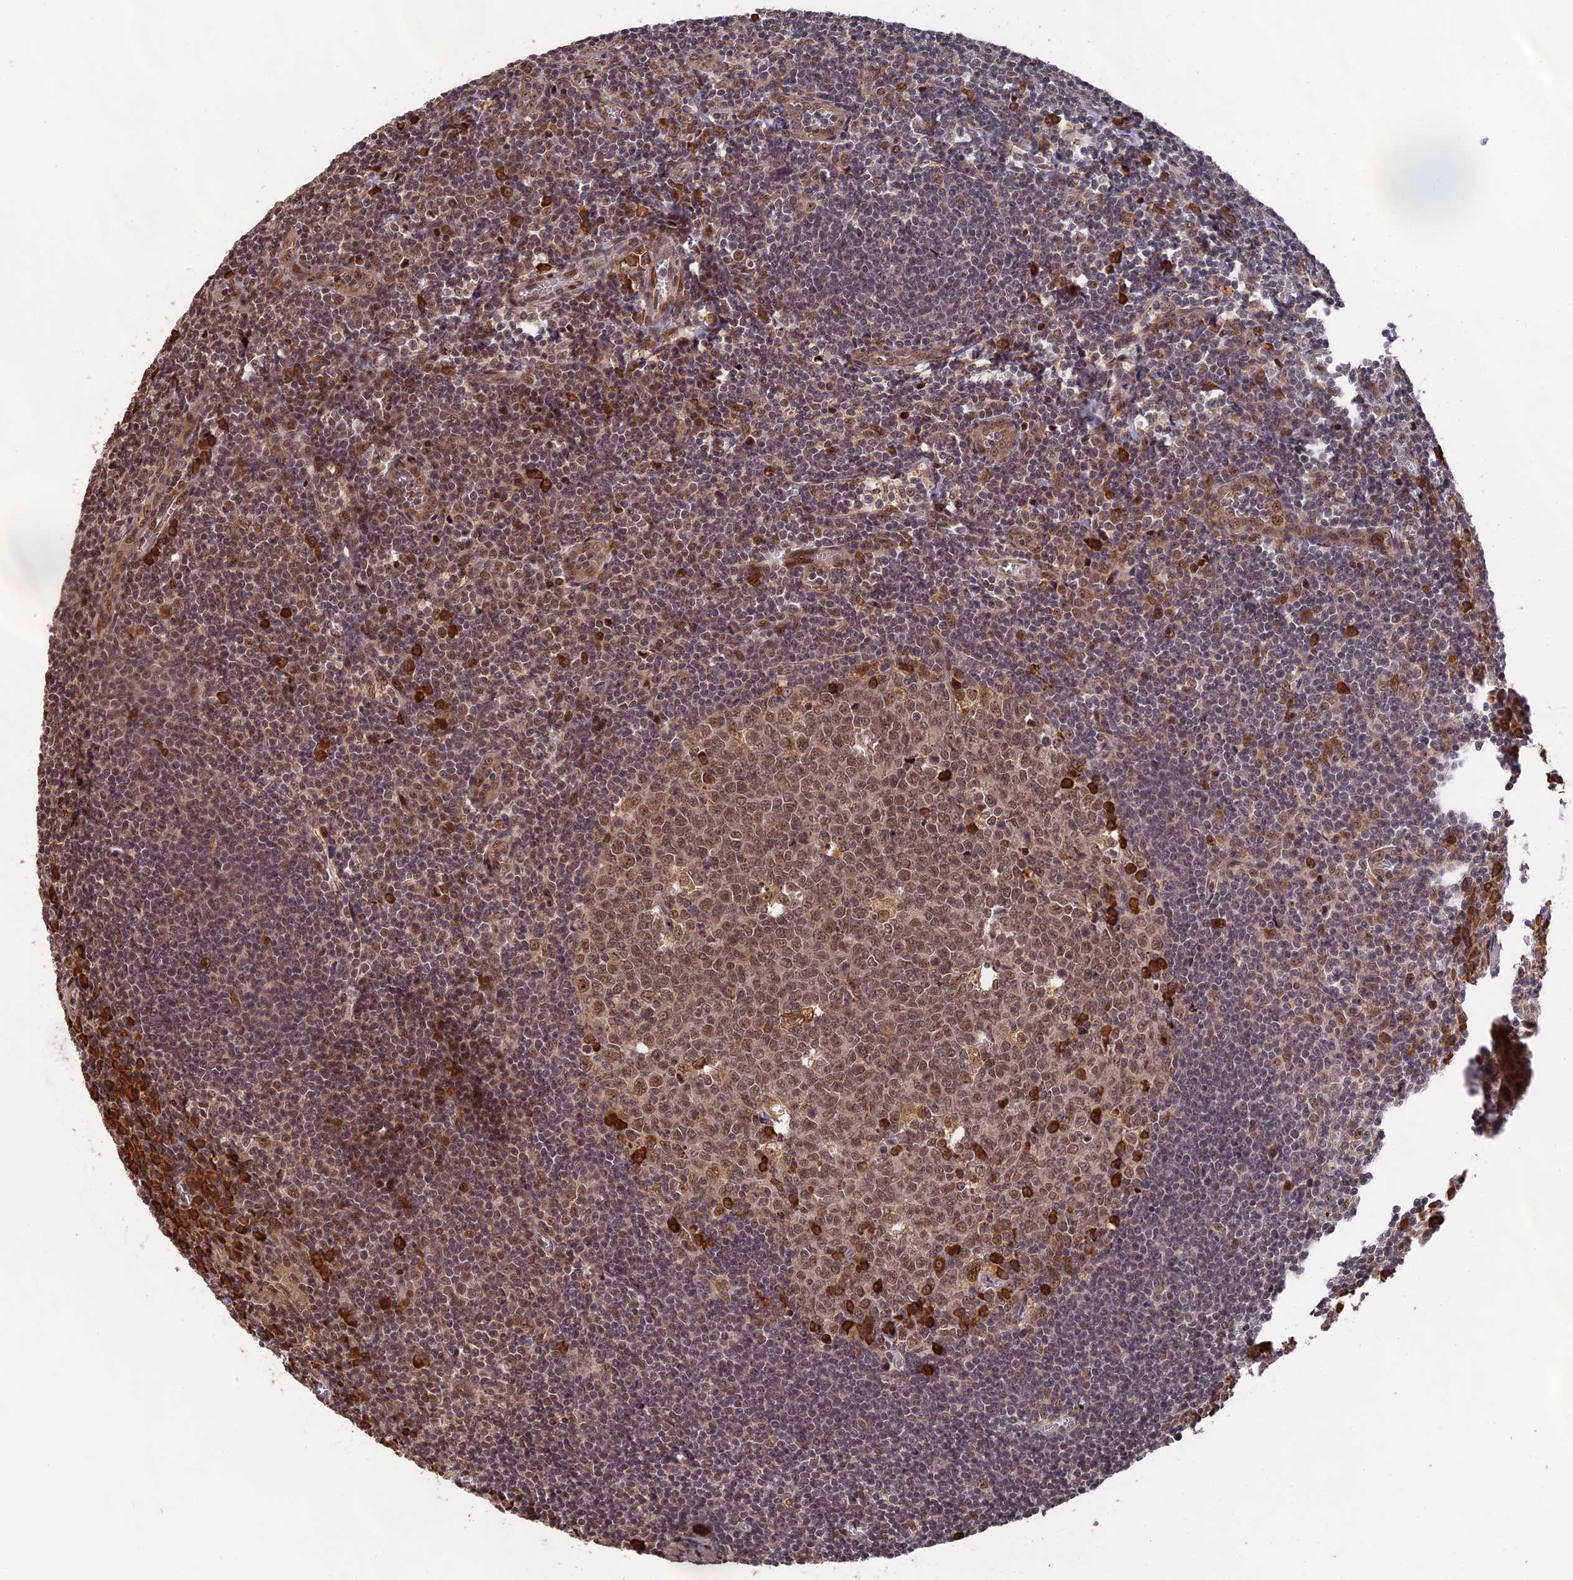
{"staining": {"intensity": "strong", "quantity": "25%-75%", "location": "cytoplasmic/membranous,nuclear"}, "tissue": "tonsil", "cell_type": "Germinal center cells", "image_type": "normal", "snomed": [{"axis": "morphology", "description": "Normal tissue, NOS"}, {"axis": "topography", "description": "Tonsil"}], "caption": "A high amount of strong cytoplasmic/membranous,nuclear expression is present in approximately 25%-75% of germinal center cells in normal tonsil. The staining was performed using DAB (3,3'-diaminobenzidine), with brown indicating positive protein expression. Nuclei are stained blue with hematoxylin.", "gene": "OSBPL1A", "patient": {"sex": "male", "age": 27}}